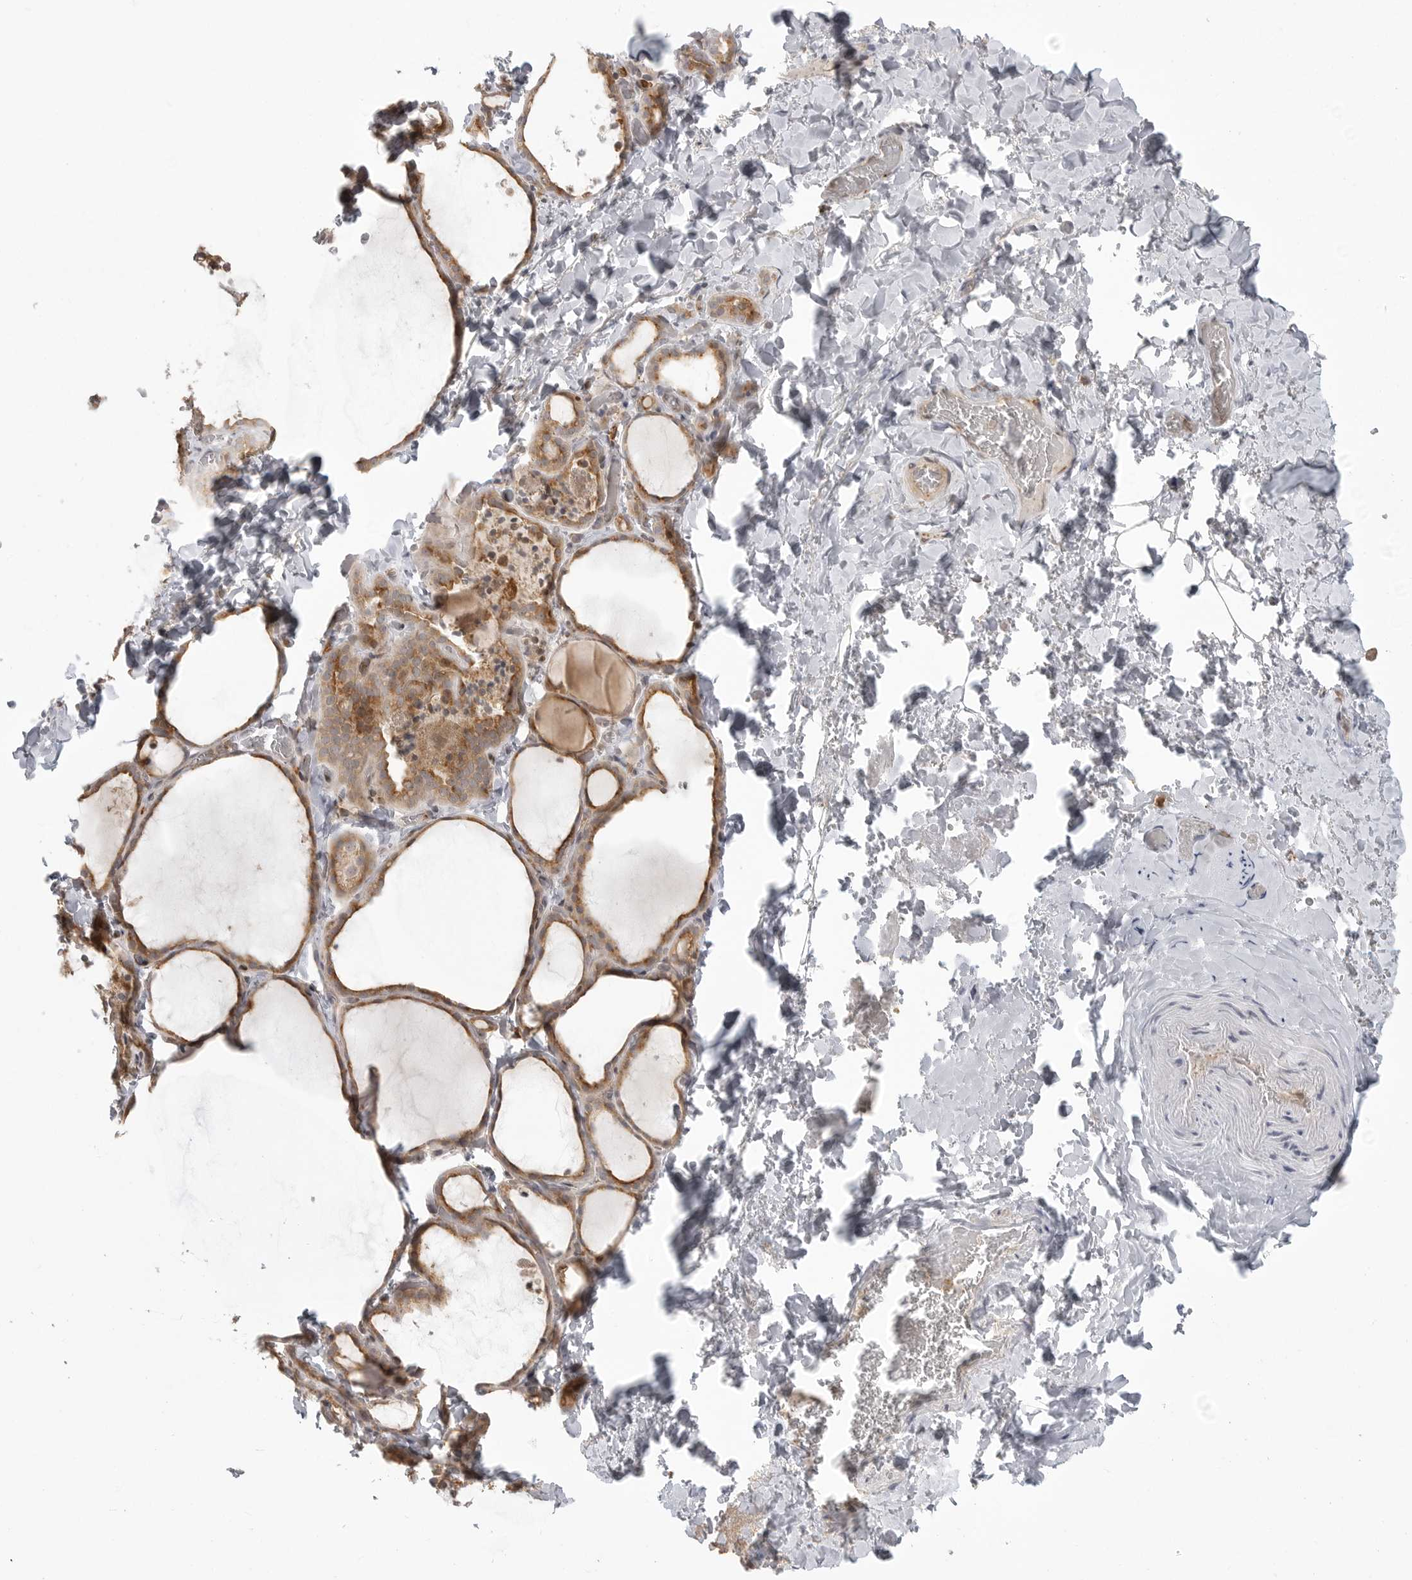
{"staining": {"intensity": "moderate", "quantity": ">75%", "location": "cytoplasmic/membranous"}, "tissue": "thyroid gland", "cell_type": "Glandular cells", "image_type": "normal", "snomed": [{"axis": "morphology", "description": "Normal tissue, NOS"}, {"axis": "topography", "description": "Thyroid gland"}], "caption": "Protein positivity by immunohistochemistry (IHC) demonstrates moderate cytoplasmic/membranous staining in about >75% of glandular cells in unremarkable thyroid gland.", "gene": "FAT3", "patient": {"sex": "female", "age": 22}}